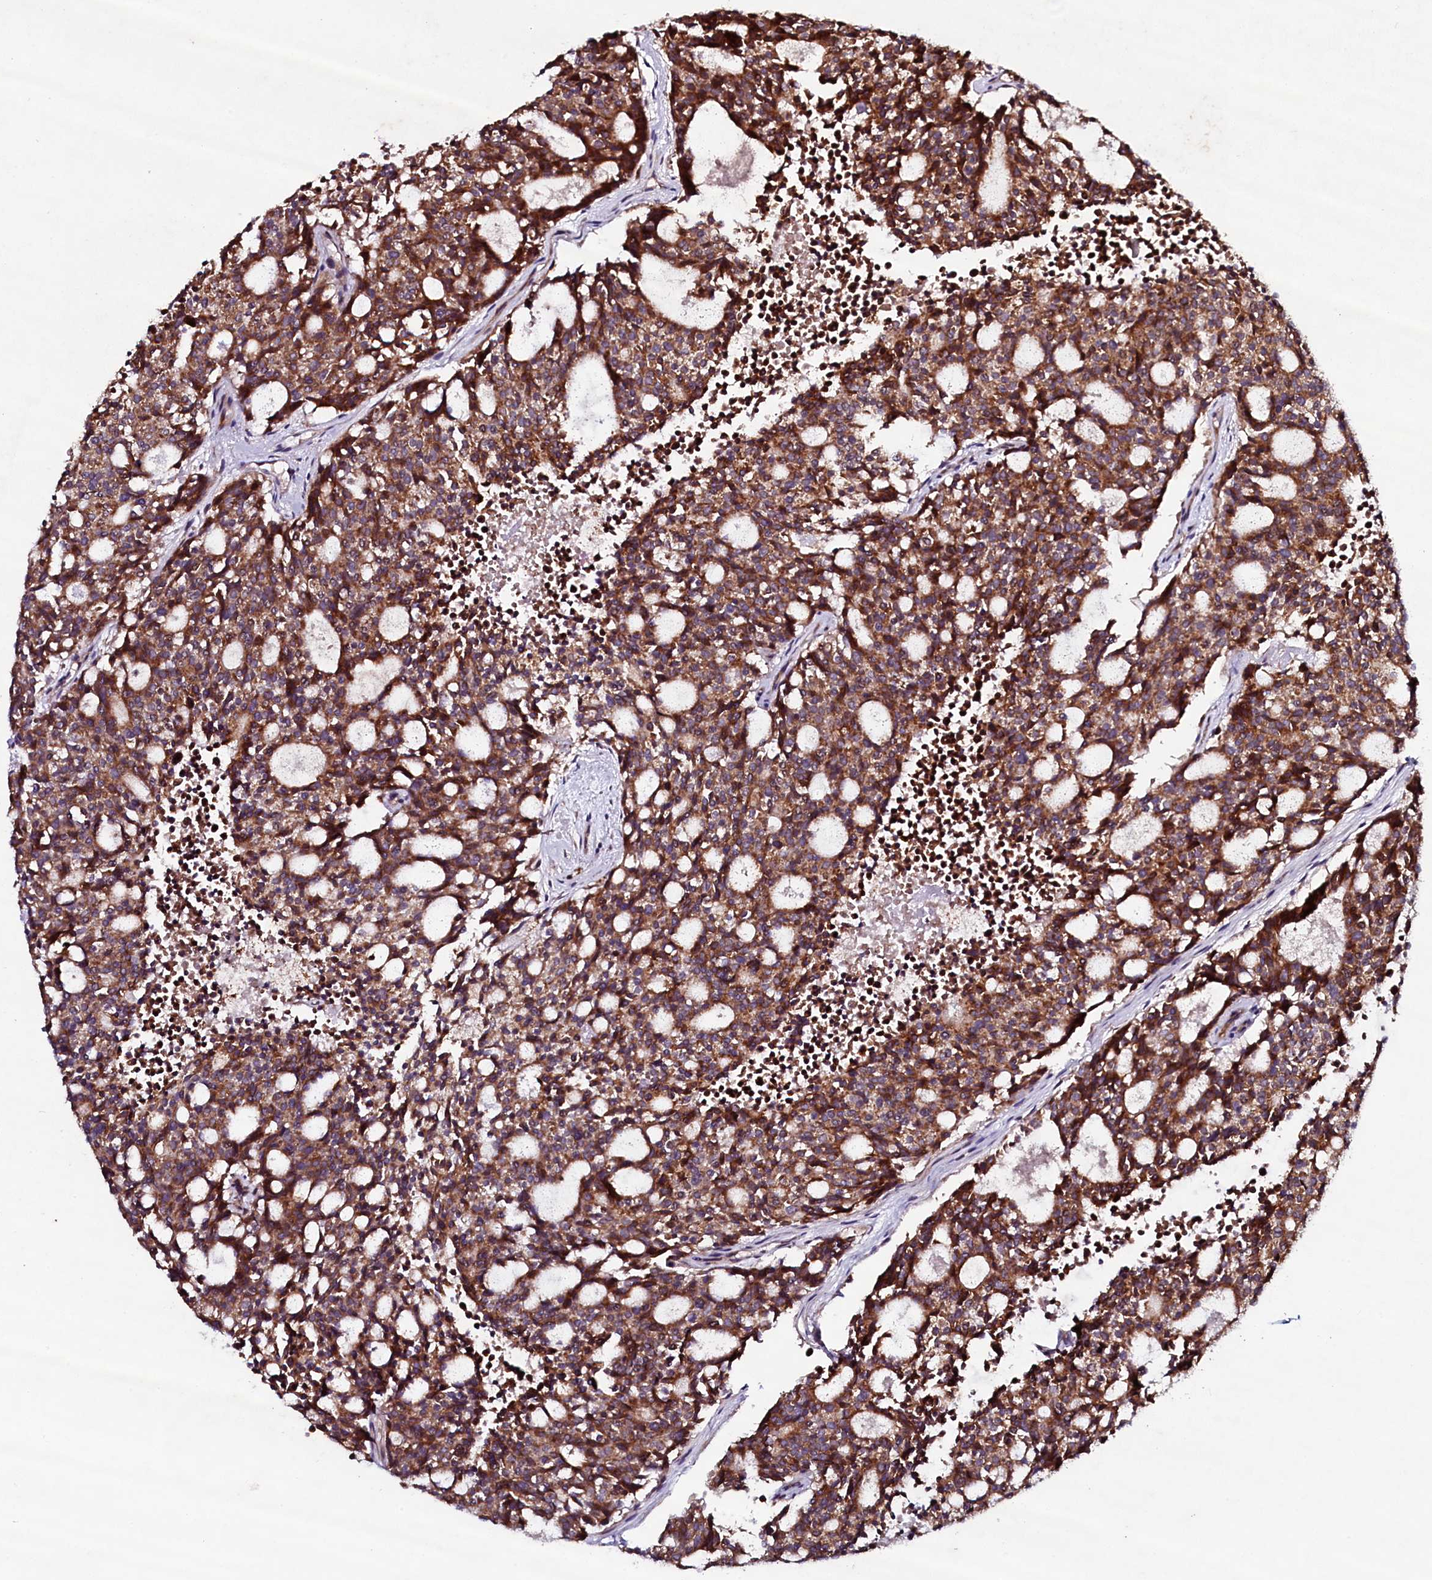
{"staining": {"intensity": "strong", "quantity": ">75%", "location": "cytoplasmic/membranous"}, "tissue": "carcinoid", "cell_type": "Tumor cells", "image_type": "cancer", "snomed": [{"axis": "morphology", "description": "Carcinoid, malignant, NOS"}, {"axis": "topography", "description": "Pancreas"}], "caption": "Human malignant carcinoid stained for a protein (brown) reveals strong cytoplasmic/membranous positive expression in approximately >75% of tumor cells.", "gene": "SEC24C", "patient": {"sex": "female", "age": 54}}